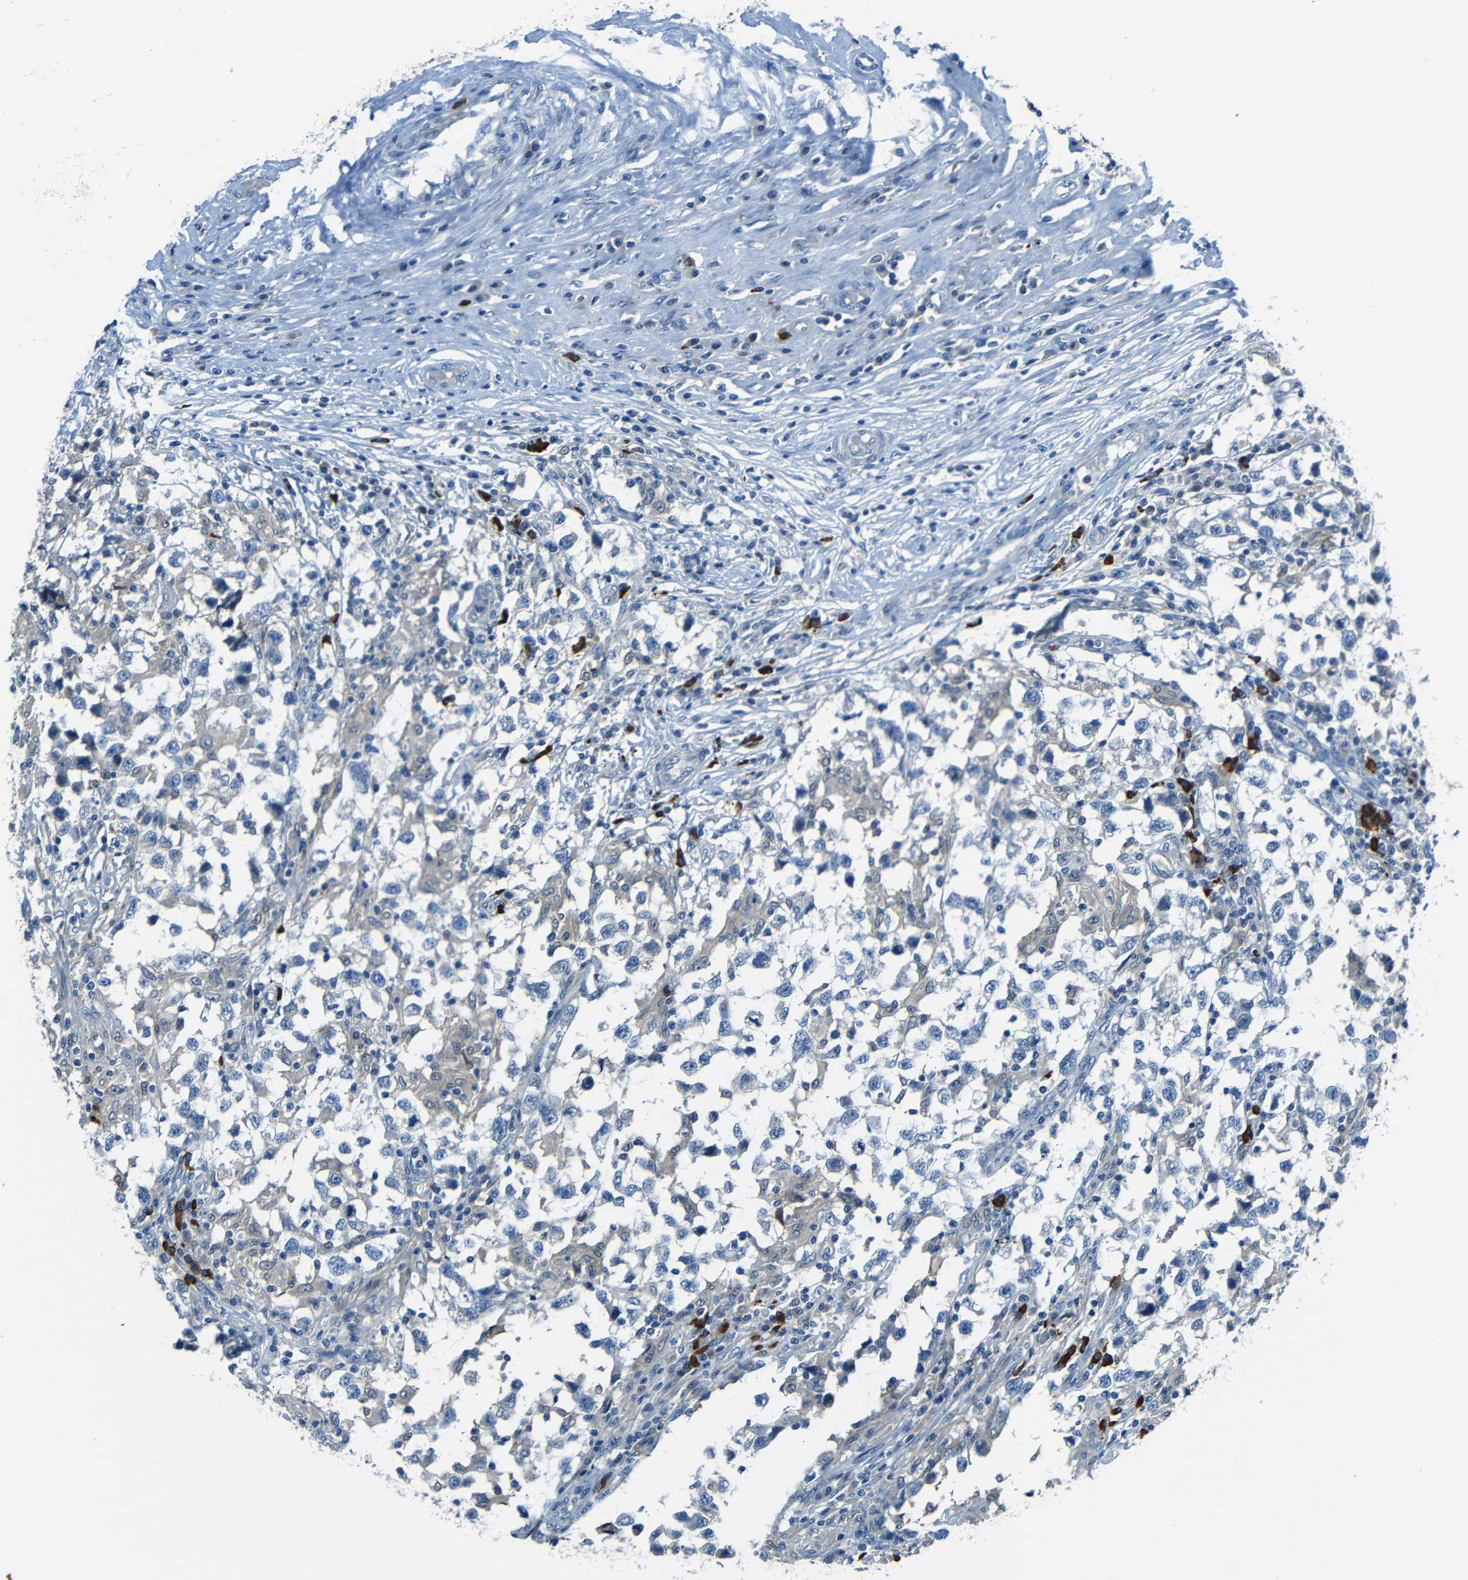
{"staining": {"intensity": "negative", "quantity": "none", "location": "none"}, "tissue": "testis cancer", "cell_type": "Tumor cells", "image_type": "cancer", "snomed": [{"axis": "morphology", "description": "Carcinoma, Embryonal, NOS"}, {"axis": "topography", "description": "Testis"}], "caption": "This is a histopathology image of immunohistochemistry staining of testis cancer (embryonal carcinoma), which shows no staining in tumor cells.", "gene": "CYP26B1", "patient": {"sex": "male", "age": 21}}